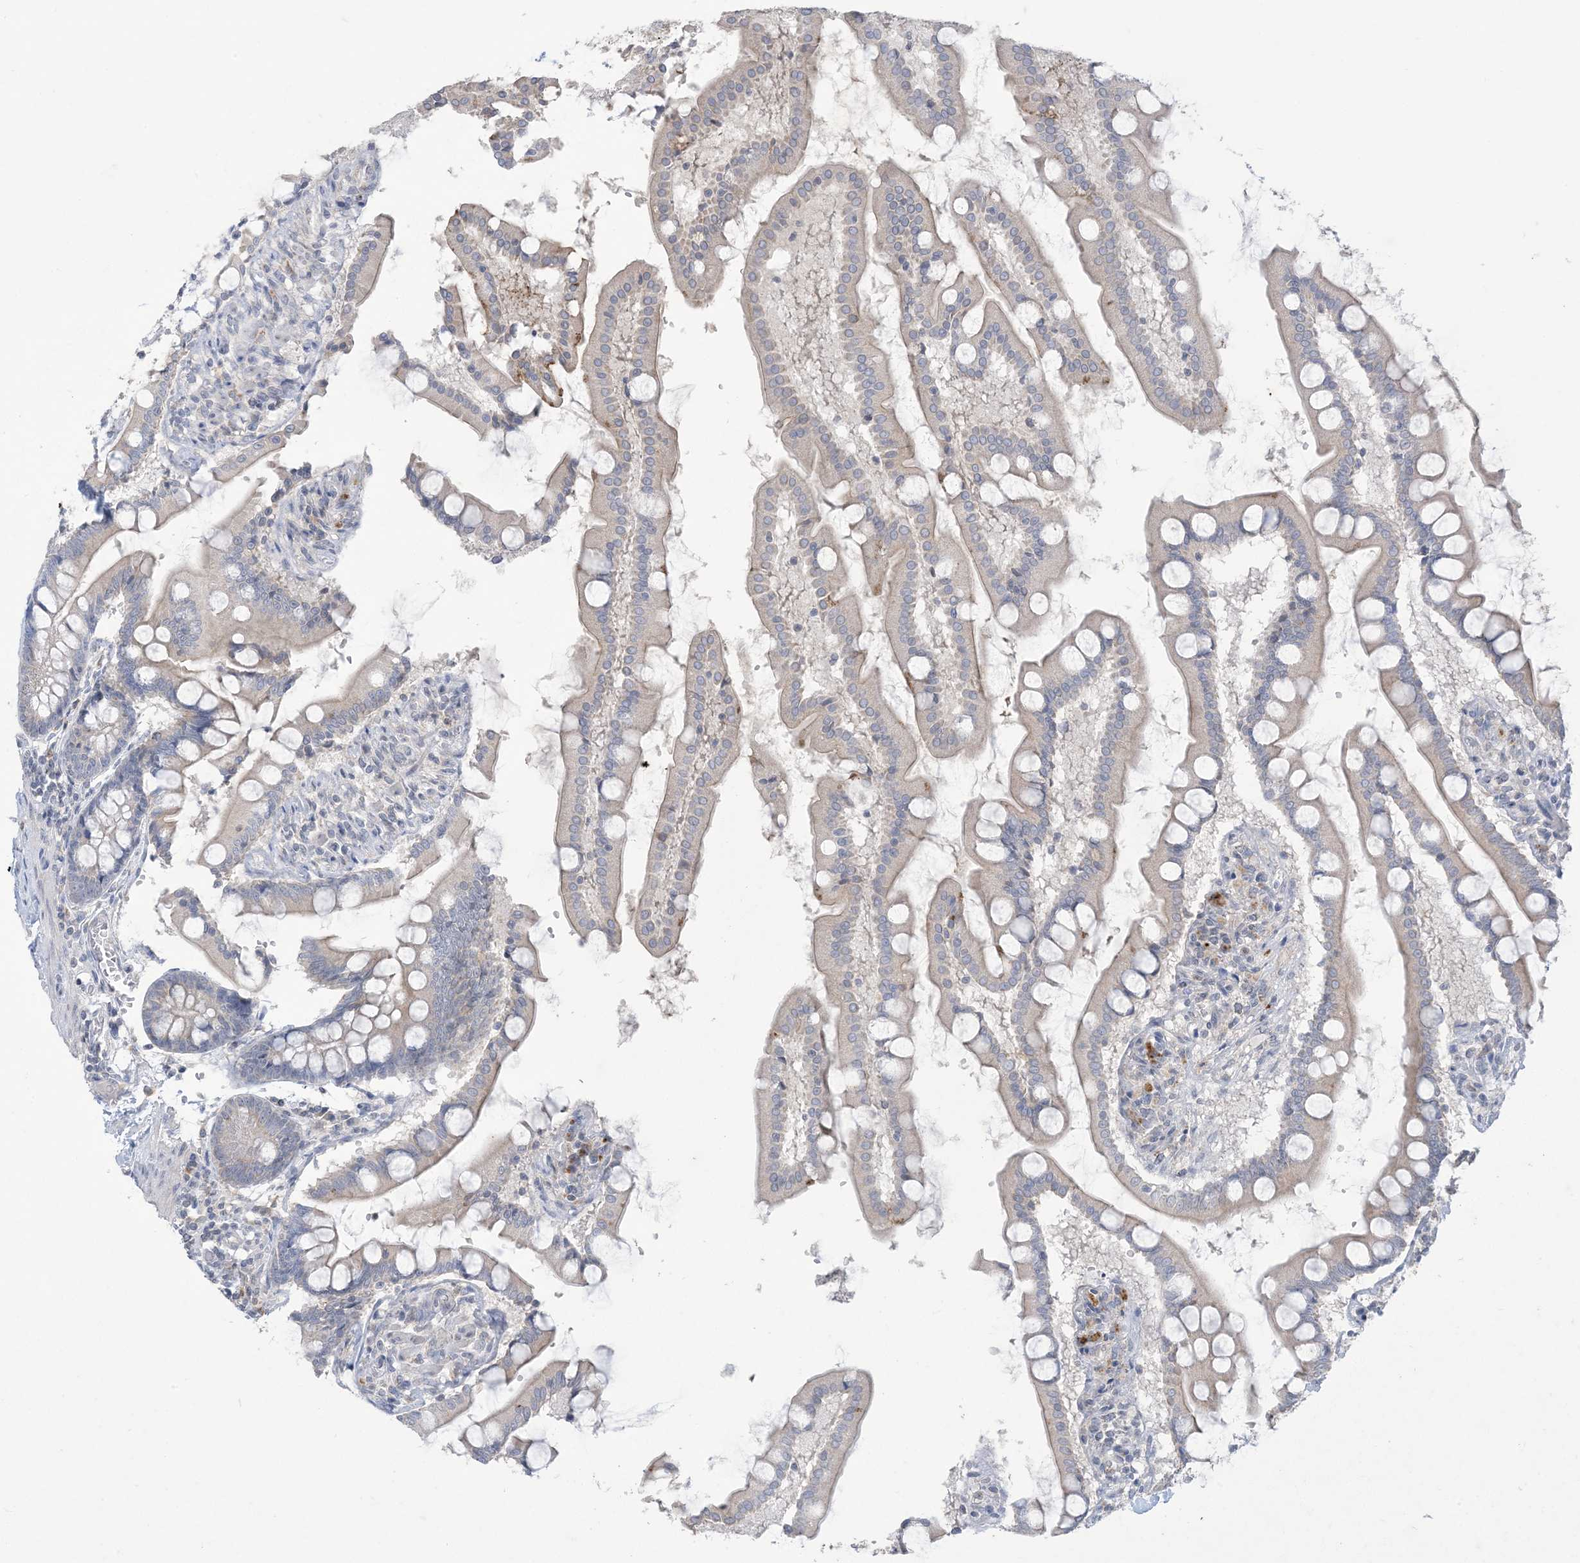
{"staining": {"intensity": "weak", "quantity": "<25%", "location": "cytoplasmic/membranous"}, "tissue": "small intestine", "cell_type": "Glandular cells", "image_type": "normal", "snomed": [{"axis": "morphology", "description": "Normal tissue, NOS"}, {"axis": "topography", "description": "Small intestine"}], "caption": "Benign small intestine was stained to show a protein in brown. There is no significant expression in glandular cells. (Stains: DAB immunohistochemistry (IHC) with hematoxylin counter stain, Microscopy: brightfield microscopy at high magnification).", "gene": "KIF3A", "patient": {"sex": "male", "age": 41}}